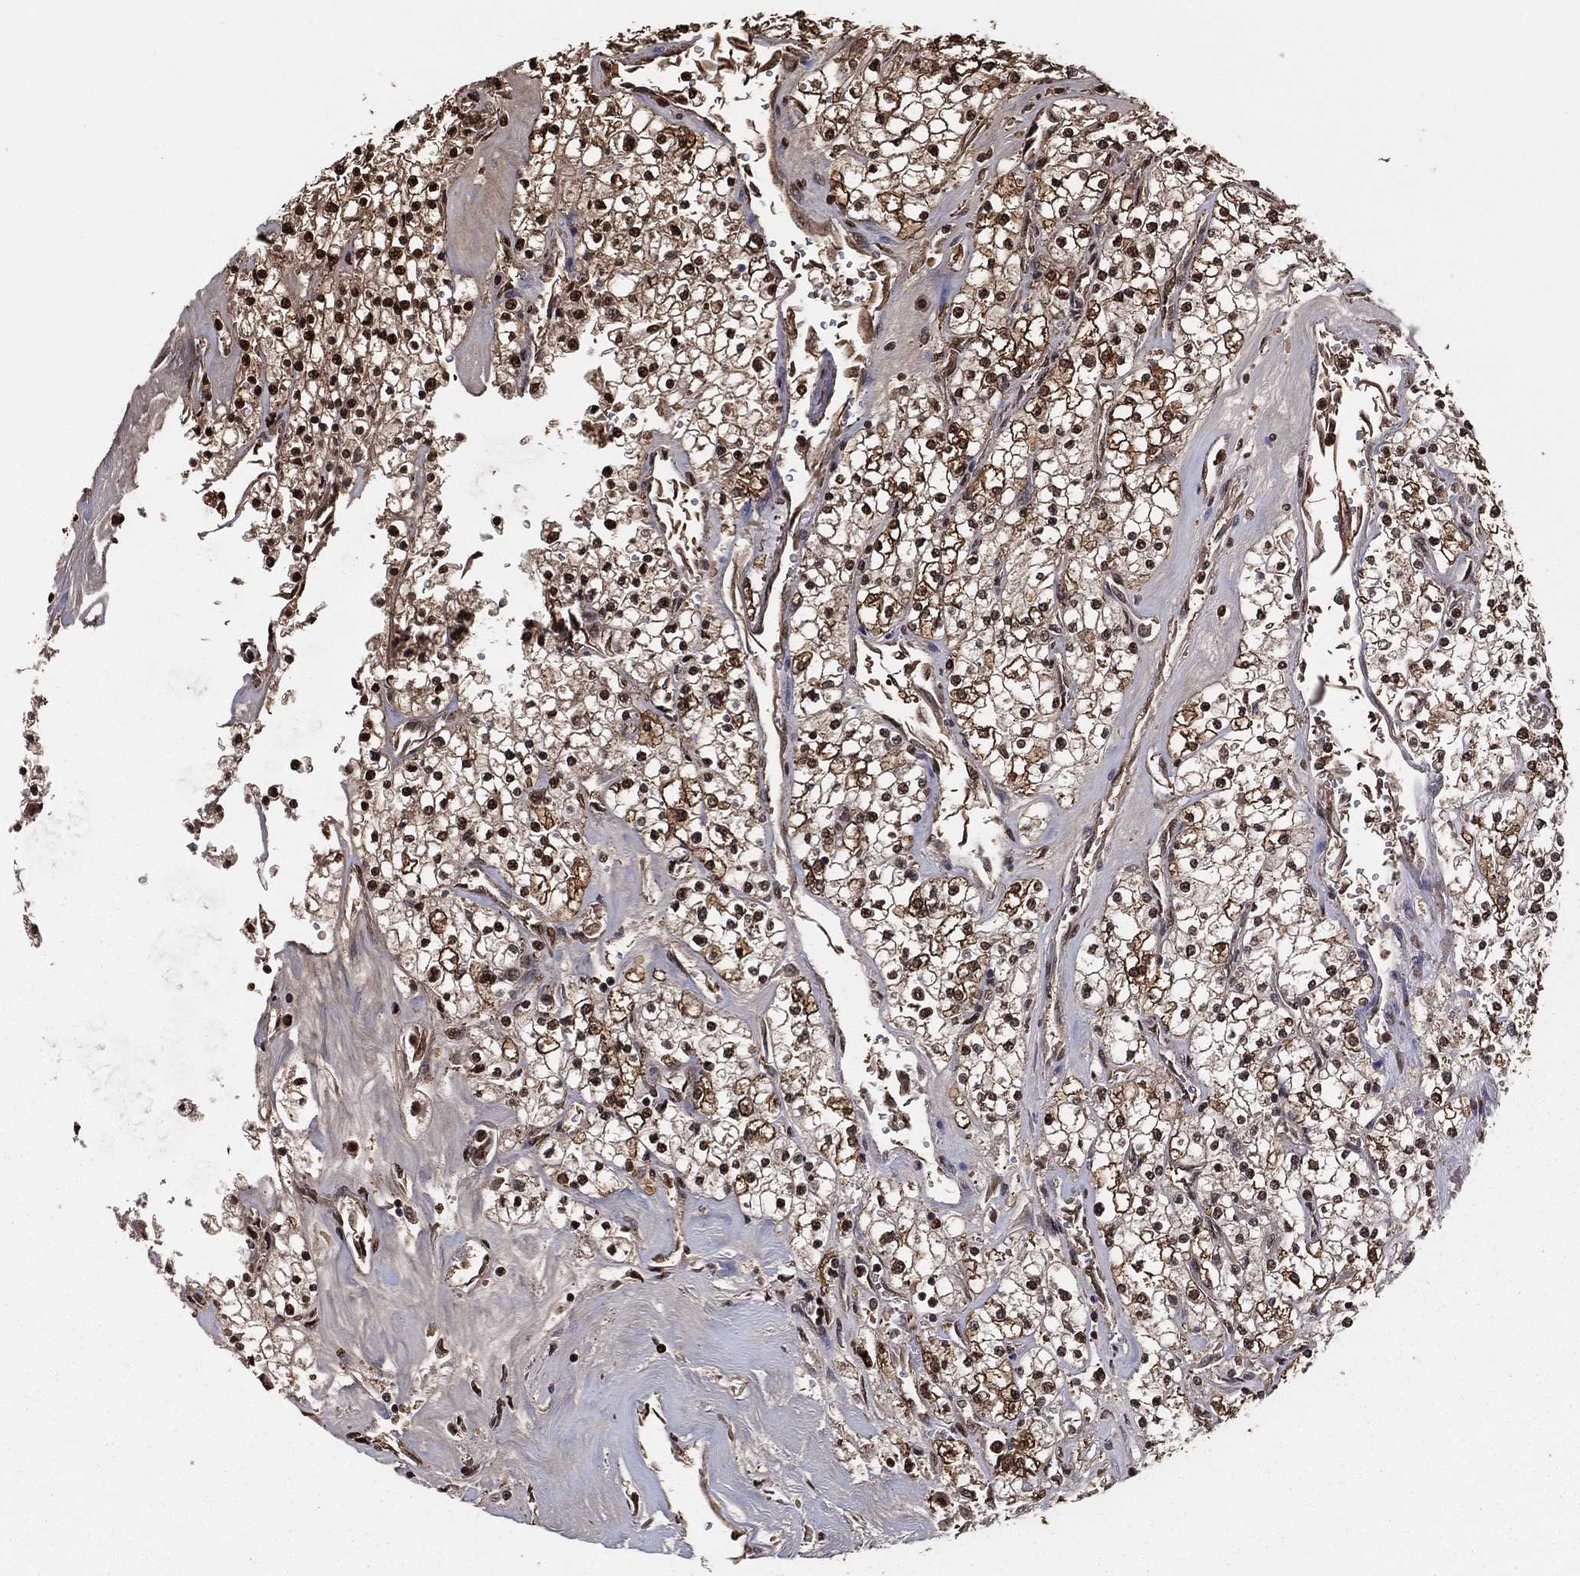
{"staining": {"intensity": "strong", "quantity": "25%-75%", "location": "cytoplasmic/membranous,nuclear"}, "tissue": "renal cancer", "cell_type": "Tumor cells", "image_type": "cancer", "snomed": [{"axis": "morphology", "description": "Adenocarcinoma, NOS"}, {"axis": "topography", "description": "Kidney"}], "caption": "Immunohistochemistry (IHC) of renal cancer (adenocarcinoma) demonstrates high levels of strong cytoplasmic/membranous and nuclear positivity in approximately 25%-75% of tumor cells. The protein is shown in brown color, while the nuclei are stained blue.", "gene": "GAPDH", "patient": {"sex": "male", "age": 80}}